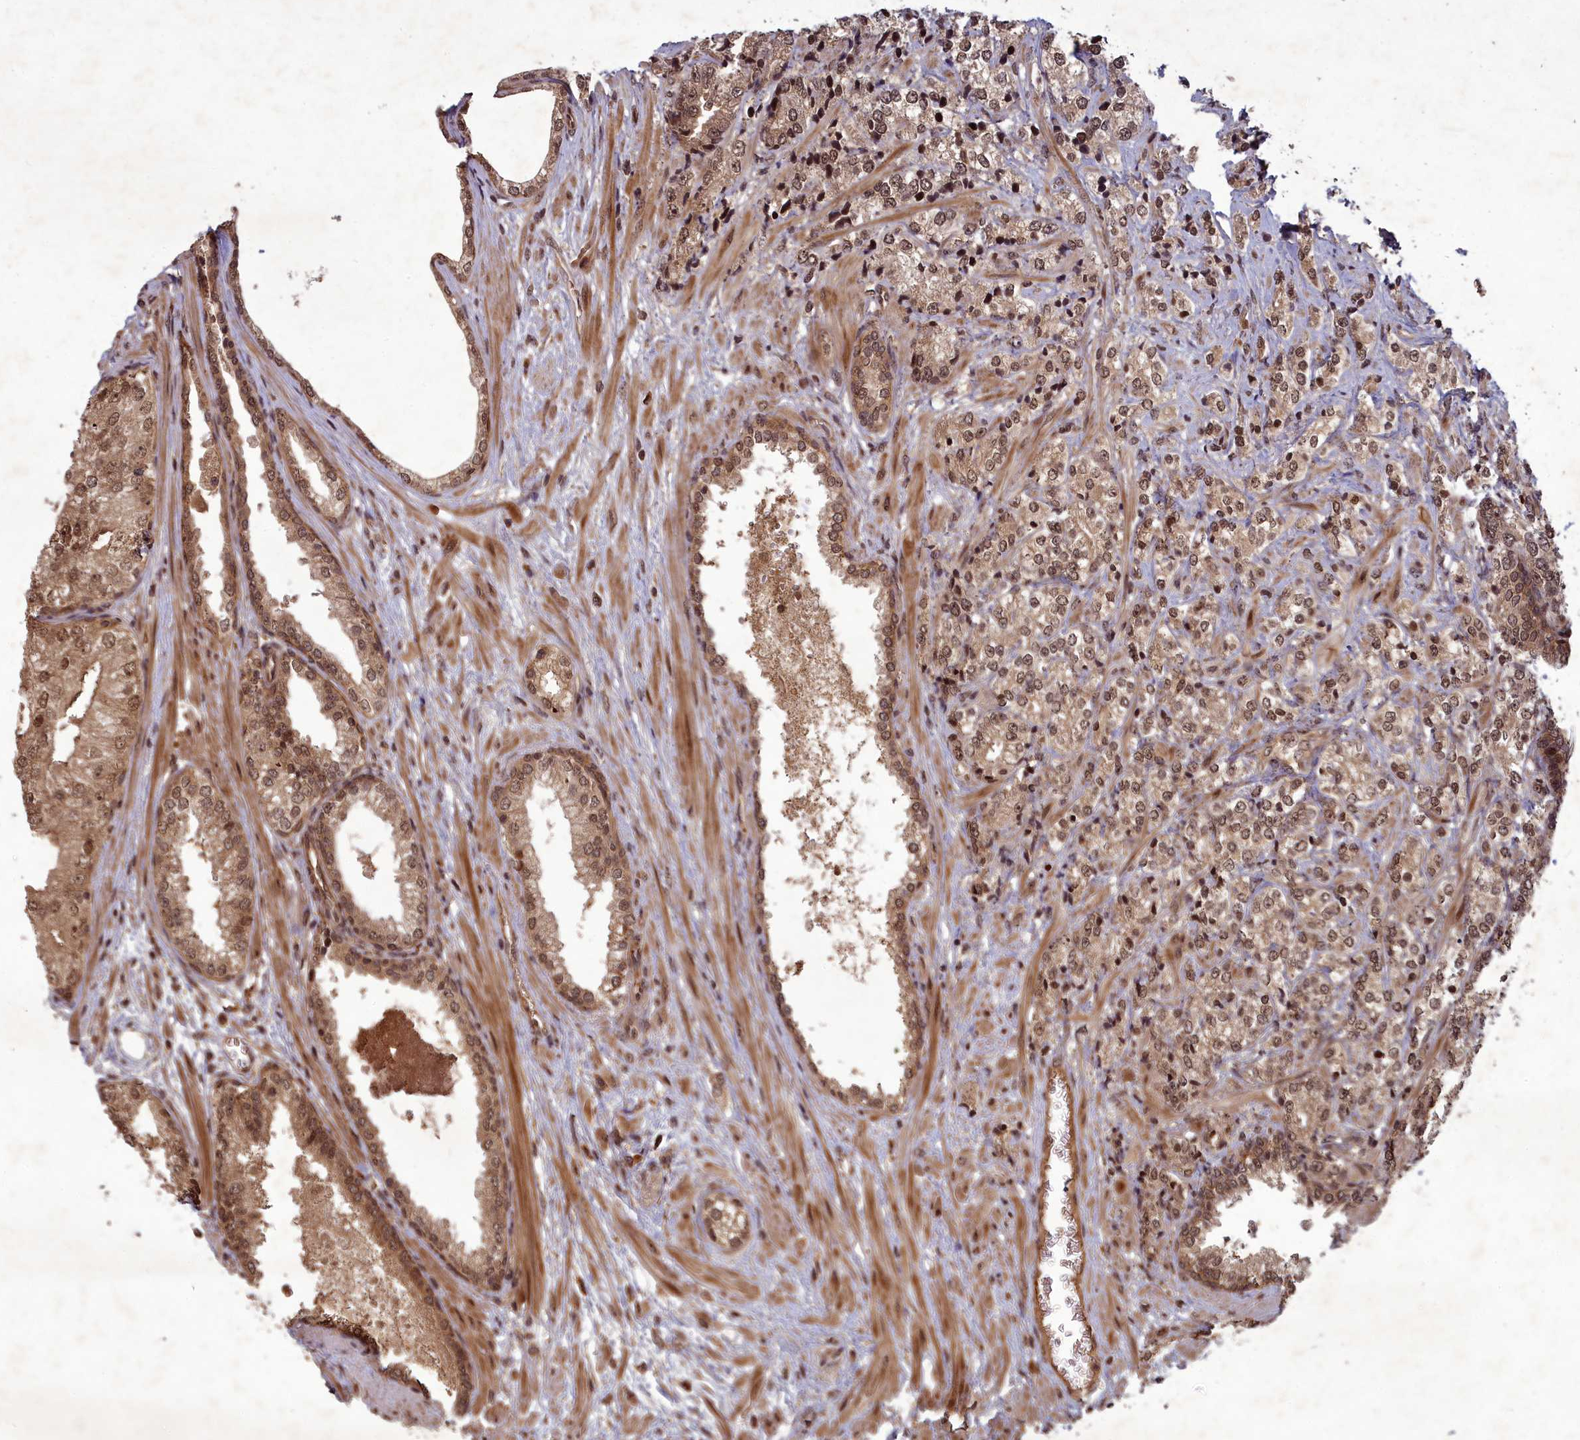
{"staining": {"intensity": "moderate", "quantity": ">75%", "location": "nuclear"}, "tissue": "prostate cancer", "cell_type": "Tumor cells", "image_type": "cancer", "snomed": [{"axis": "morphology", "description": "Adenocarcinoma, High grade"}, {"axis": "topography", "description": "Prostate"}], "caption": "Immunohistochemistry photomicrograph of prostate high-grade adenocarcinoma stained for a protein (brown), which shows medium levels of moderate nuclear staining in approximately >75% of tumor cells.", "gene": "SRMS", "patient": {"sex": "male", "age": 69}}